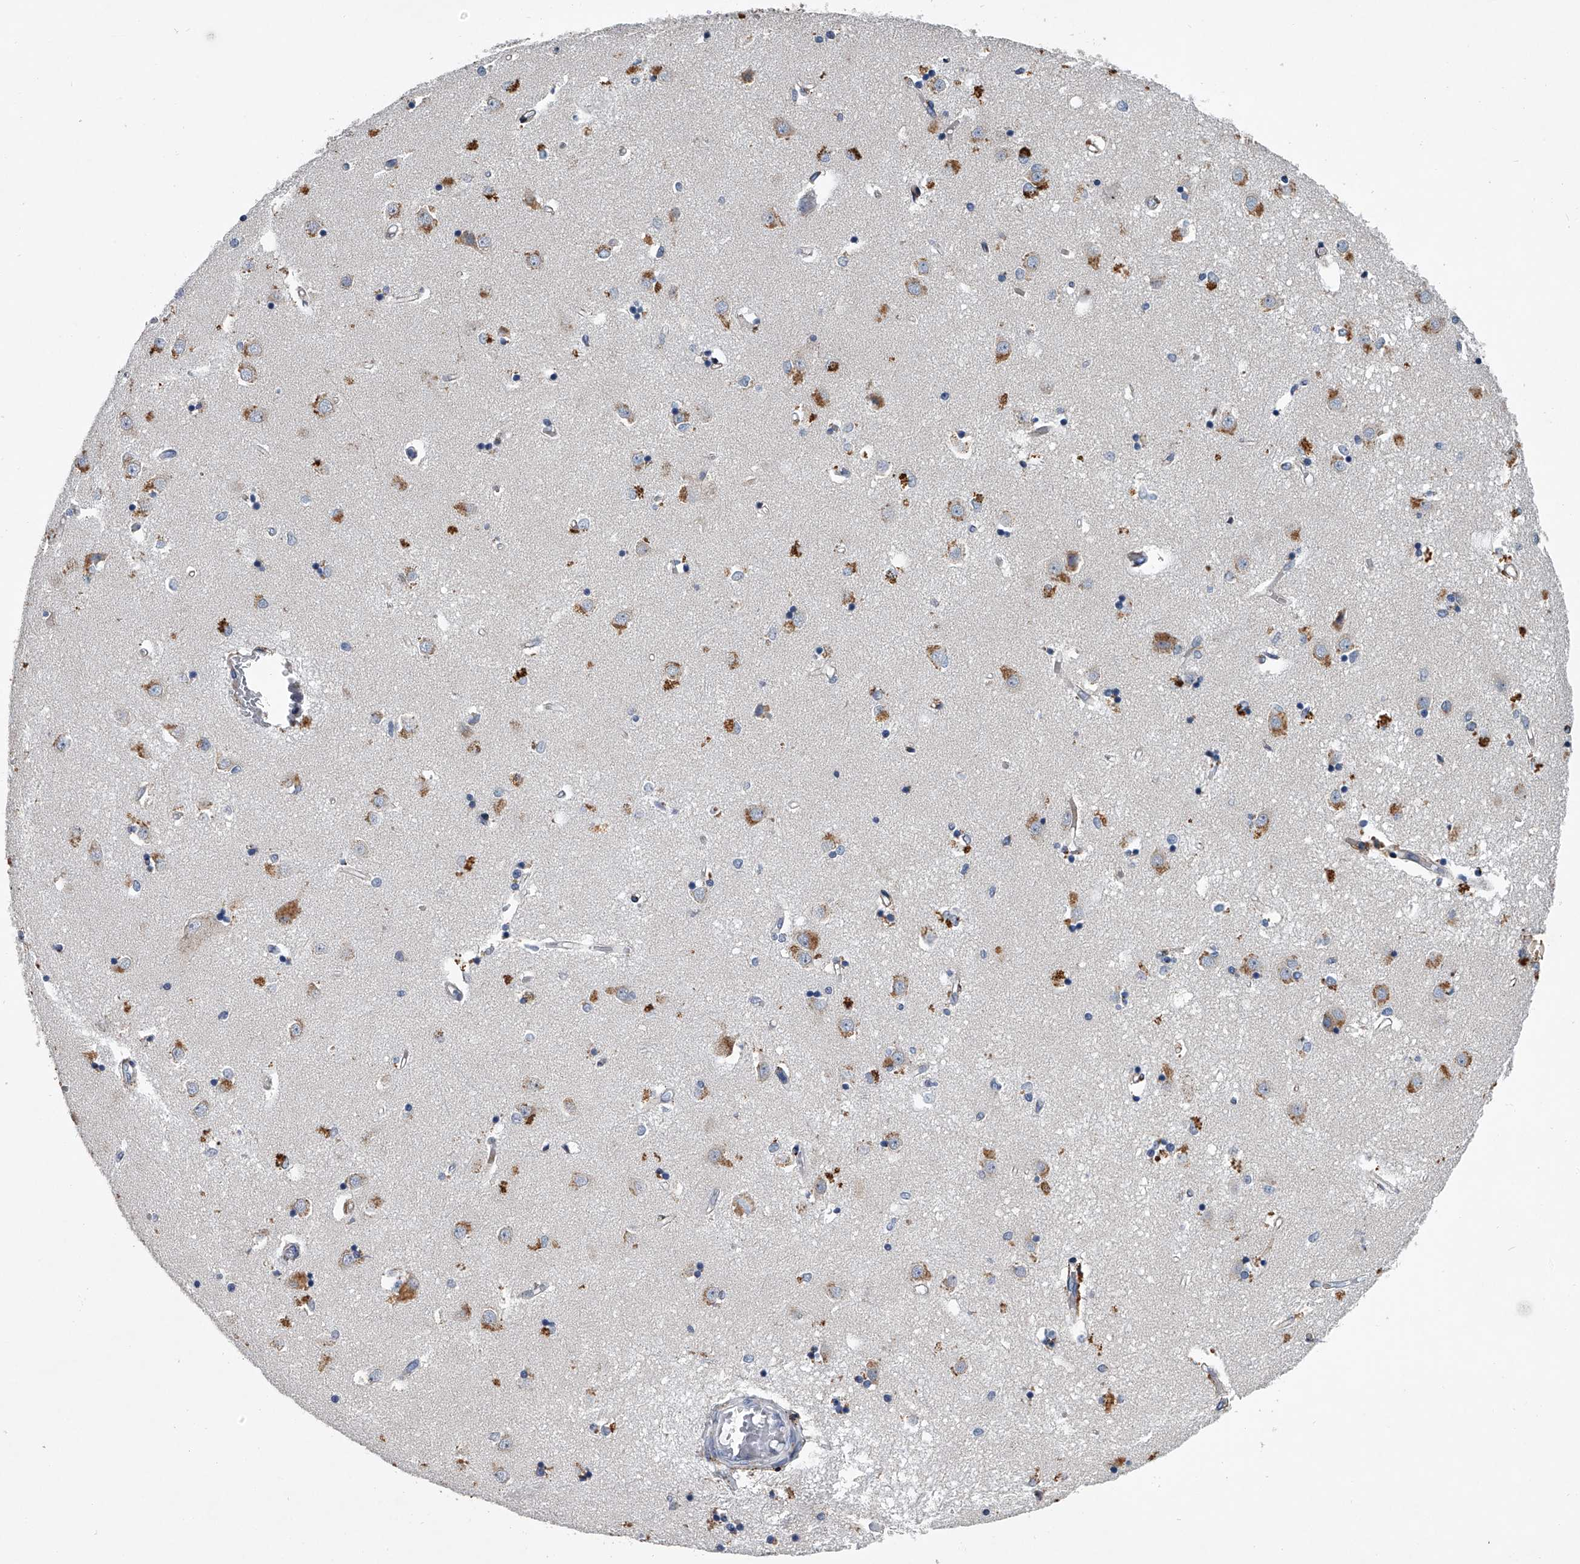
{"staining": {"intensity": "moderate", "quantity": "<25%", "location": "cytoplasmic/membranous"}, "tissue": "caudate", "cell_type": "Glial cells", "image_type": "normal", "snomed": [{"axis": "morphology", "description": "Normal tissue, NOS"}, {"axis": "topography", "description": "Lateral ventricle wall"}], "caption": "The histopathology image shows immunohistochemical staining of benign caudate. There is moderate cytoplasmic/membranous positivity is identified in approximately <25% of glial cells. (Brightfield microscopy of DAB IHC at high magnification).", "gene": "TMEM63C", "patient": {"sex": "male", "age": 45}}